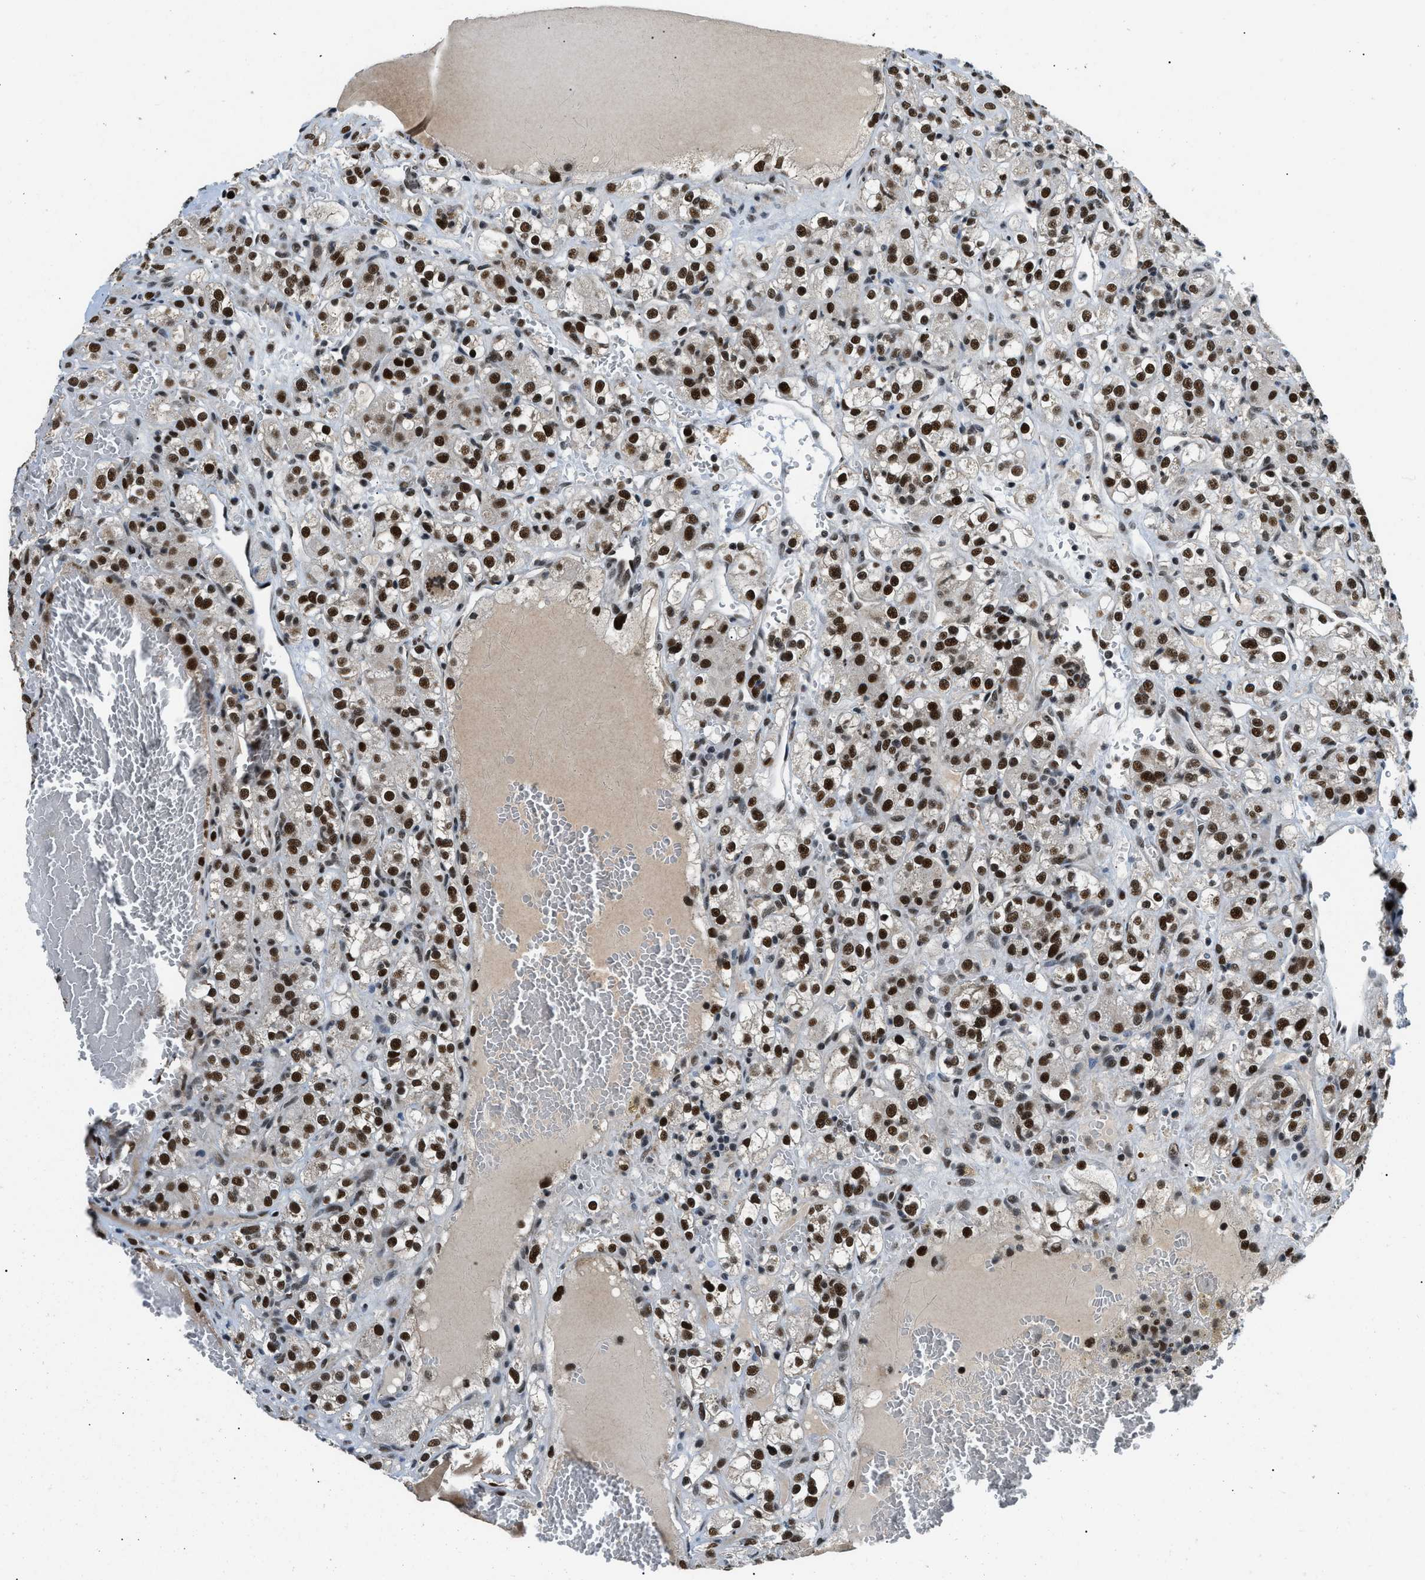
{"staining": {"intensity": "strong", "quantity": ">75%", "location": "nuclear"}, "tissue": "renal cancer", "cell_type": "Tumor cells", "image_type": "cancer", "snomed": [{"axis": "morphology", "description": "Normal tissue, NOS"}, {"axis": "morphology", "description": "Adenocarcinoma, NOS"}, {"axis": "topography", "description": "Kidney"}], "caption": "Strong nuclear staining for a protein is seen in about >75% of tumor cells of adenocarcinoma (renal) using immunohistochemistry (IHC).", "gene": "KDM3B", "patient": {"sex": "male", "age": 61}}